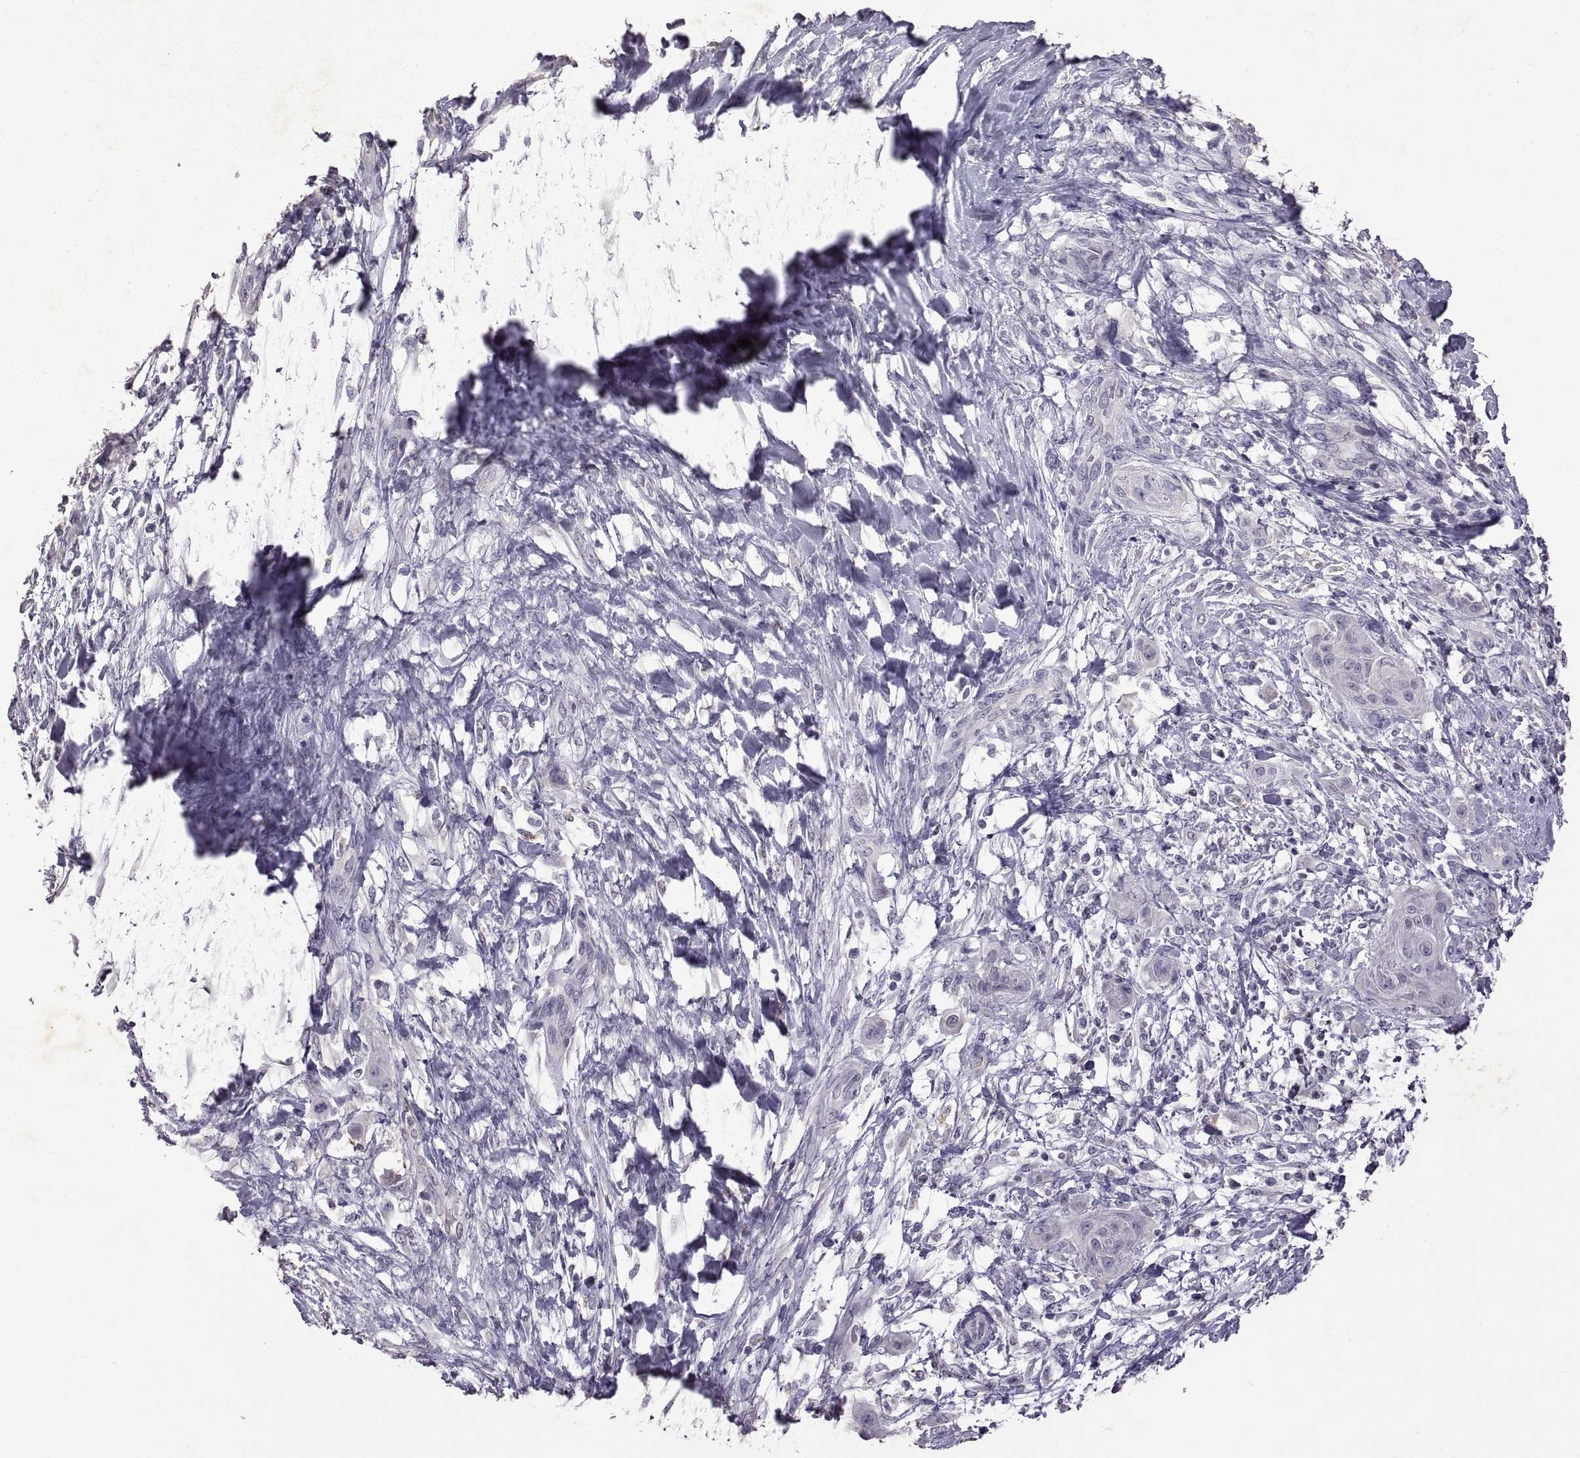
{"staining": {"intensity": "negative", "quantity": "none", "location": "none"}, "tissue": "skin cancer", "cell_type": "Tumor cells", "image_type": "cancer", "snomed": [{"axis": "morphology", "description": "Squamous cell carcinoma, NOS"}, {"axis": "topography", "description": "Skin"}], "caption": "A high-resolution micrograph shows IHC staining of skin squamous cell carcinoma, which shows no significant expression in tumor cells. (Brightfield microscopy of DAB (3,3'-diaminobenzidine) immunohistochemistry at high magnification).", "gene": "DEFB136", "patient": {"sex": "male", "age": 62}}